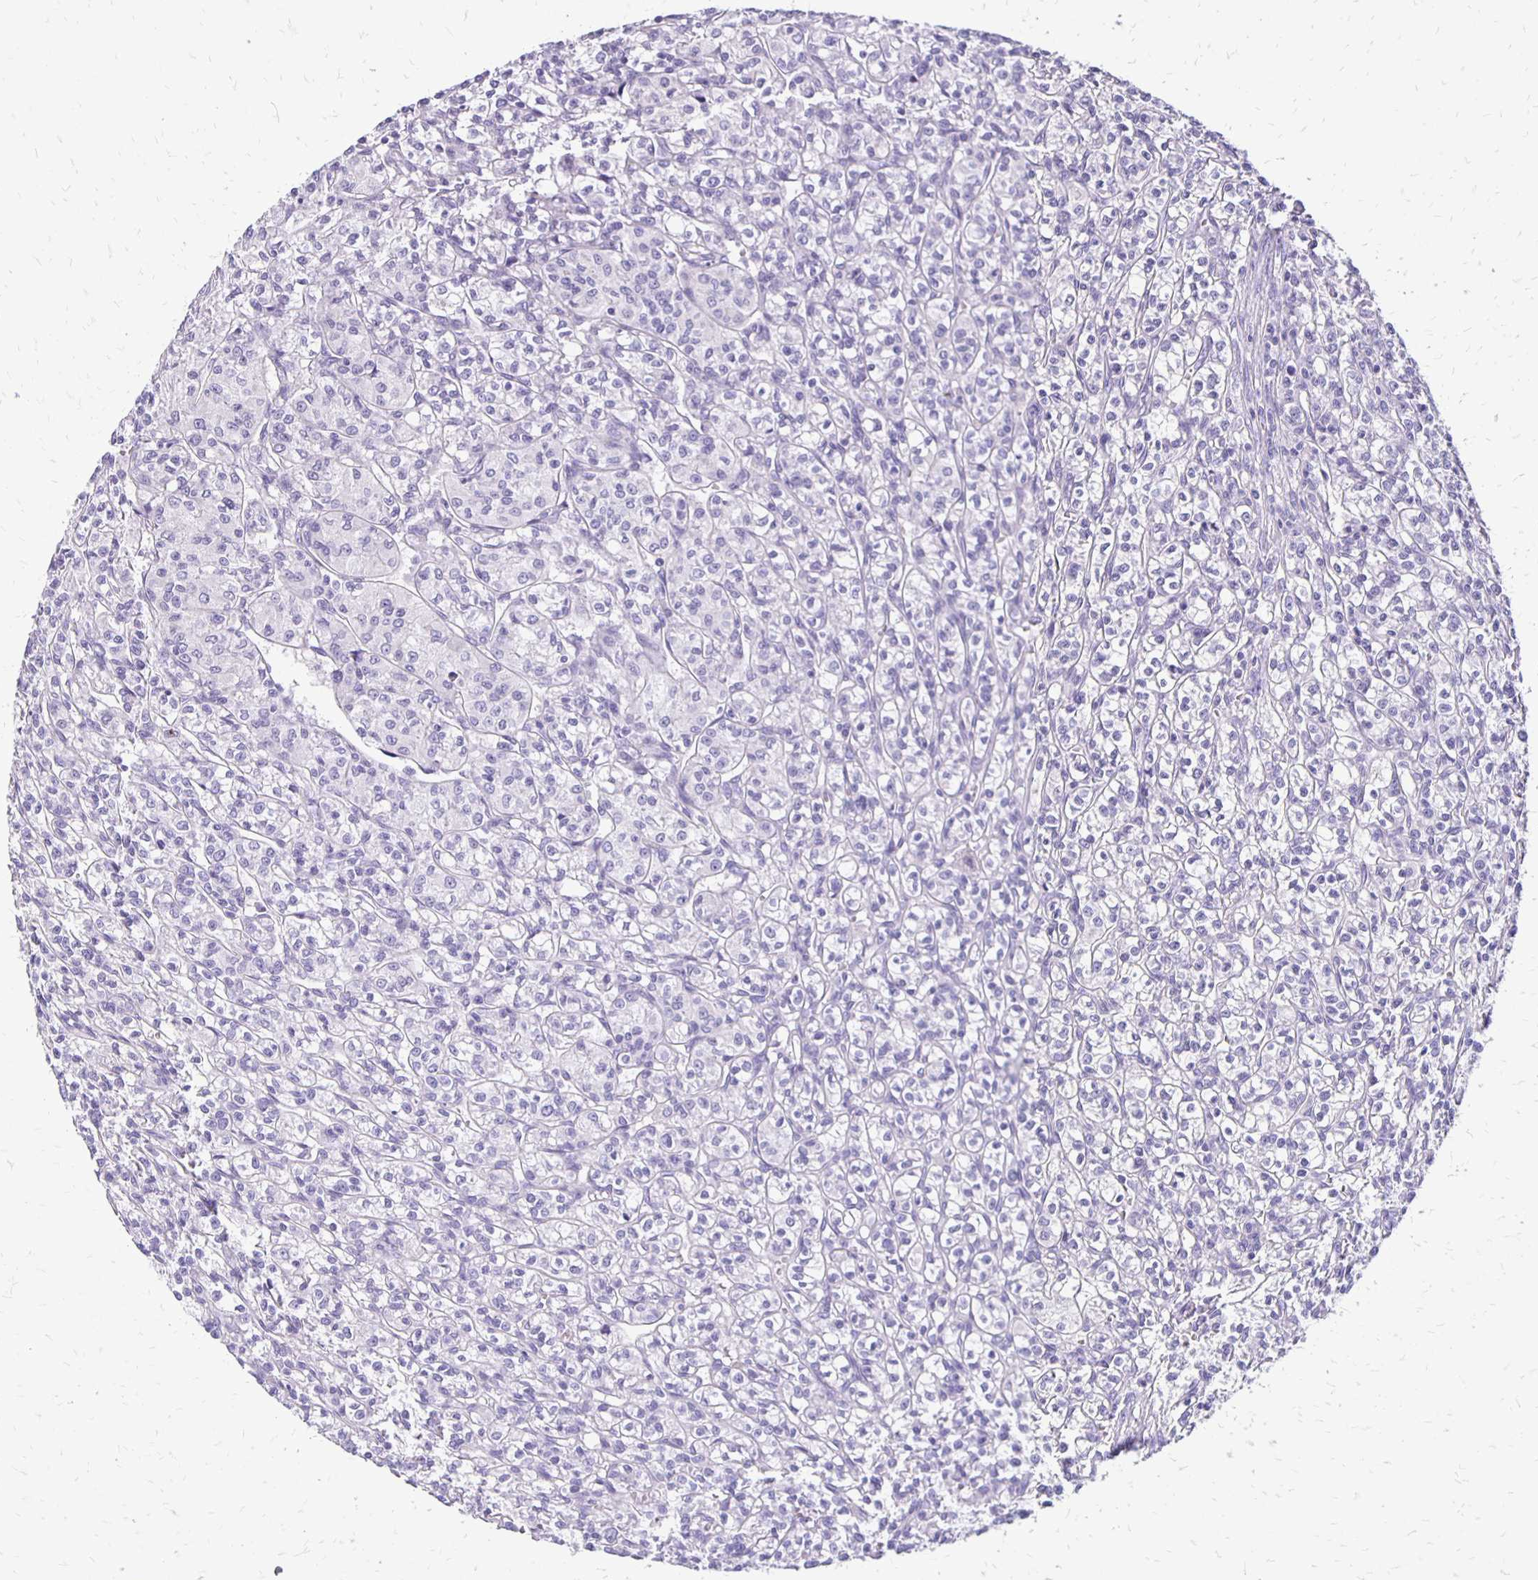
{"staining": {"intensity": "negative", "quantity": "none", "location": "none"}, "tissue": "renal cancer", "cell_type": "Tumor cells", "image_type": "cancer", "snomed": [{"axis": "morphology", "description": "Adenocarcinoma, NOS"}, {"axis": "topography", "description": "Kidney"}], "caption": "IHC micrograph of neoplastic tissue: renal cancer stained with DAB demonstrates no significant protein expression in tumor cells.", "gene": "ANKRD45", "patient": {"sex": "male", "age": 36}}